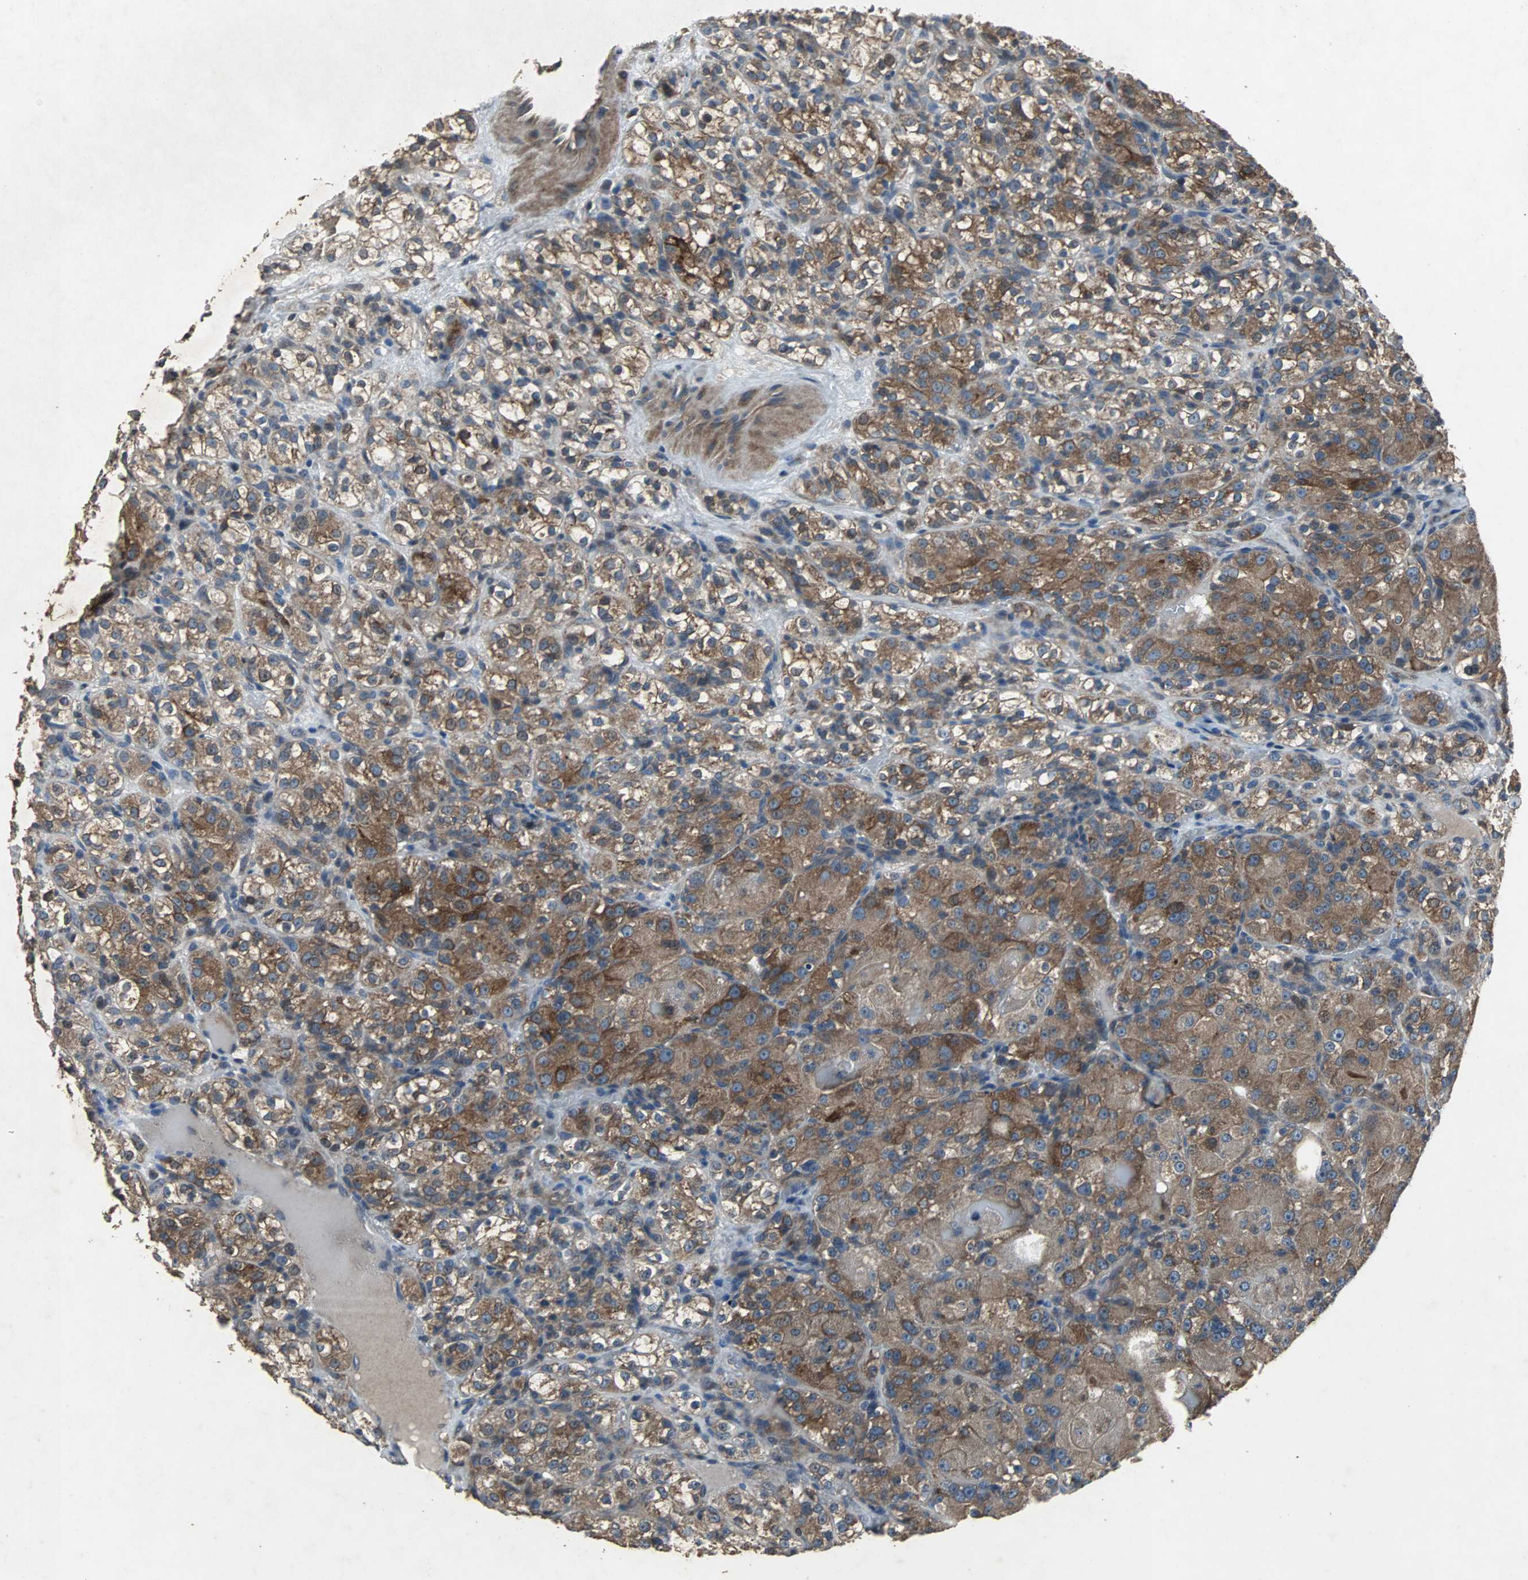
{"staining": {"intensity": "moderate", "quantity": ">75%", "location": "cytoplasmic/membranous"}, "tissue": "renal cancer", "cell_type": "Tumor cells", "image_type": "cancer", "snomed": [{"axis": "morphology", "description": "Normal tissue, NOS"}, {"axis": "morphology", "description": "Adenocarcinoma, NOS"}, {"axis": "topography", "description": "Kidney"}], "caption": "Human adenocarcinoma (renal) stained with a protein marker displays moderate staining in tumor cells.", "gene": "SOS1", "patient": {"sex": "male", "age": 61}}